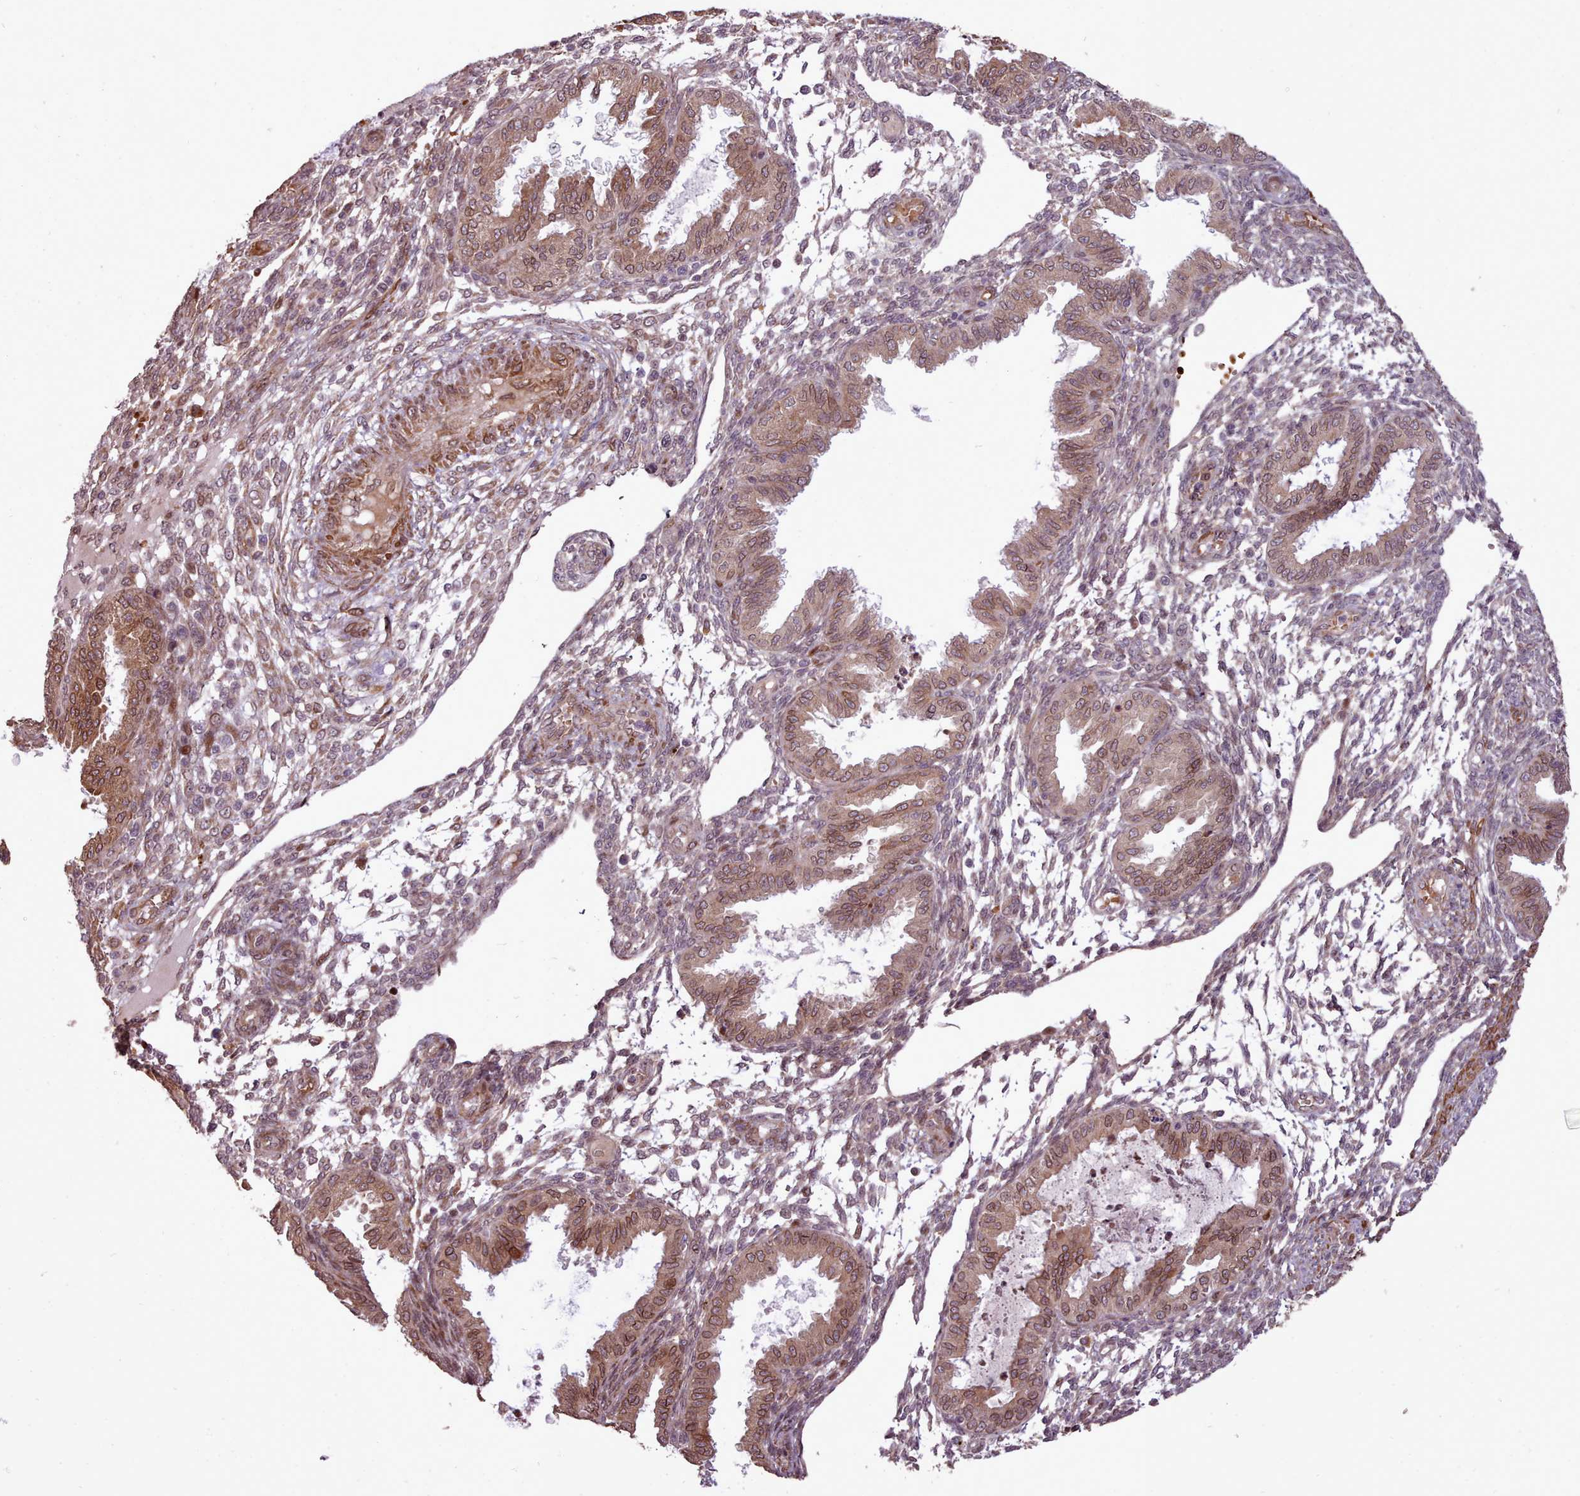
{"staining": {"intensity": "weak", "quantity": "25%-75%", "location": "cytoplasmic/membranous"}, "tissue": "endometrium", "cell_type": "Cells in endometrial stroma", "image_type": "normal", "snomed": [{"axis": "morphology", "description": "Normal tissue, NOS"}, {"axis": "topography", "description": "Endometrium"}], "caption": "Protein expression analysis of normal human endometrium reveals weak cytoplasmic/membranous positivity in approximately 25%-75% of cells in endometrial stroma.", "gene": "CABP1", "patient": {"sex": "female", "age": 33}}